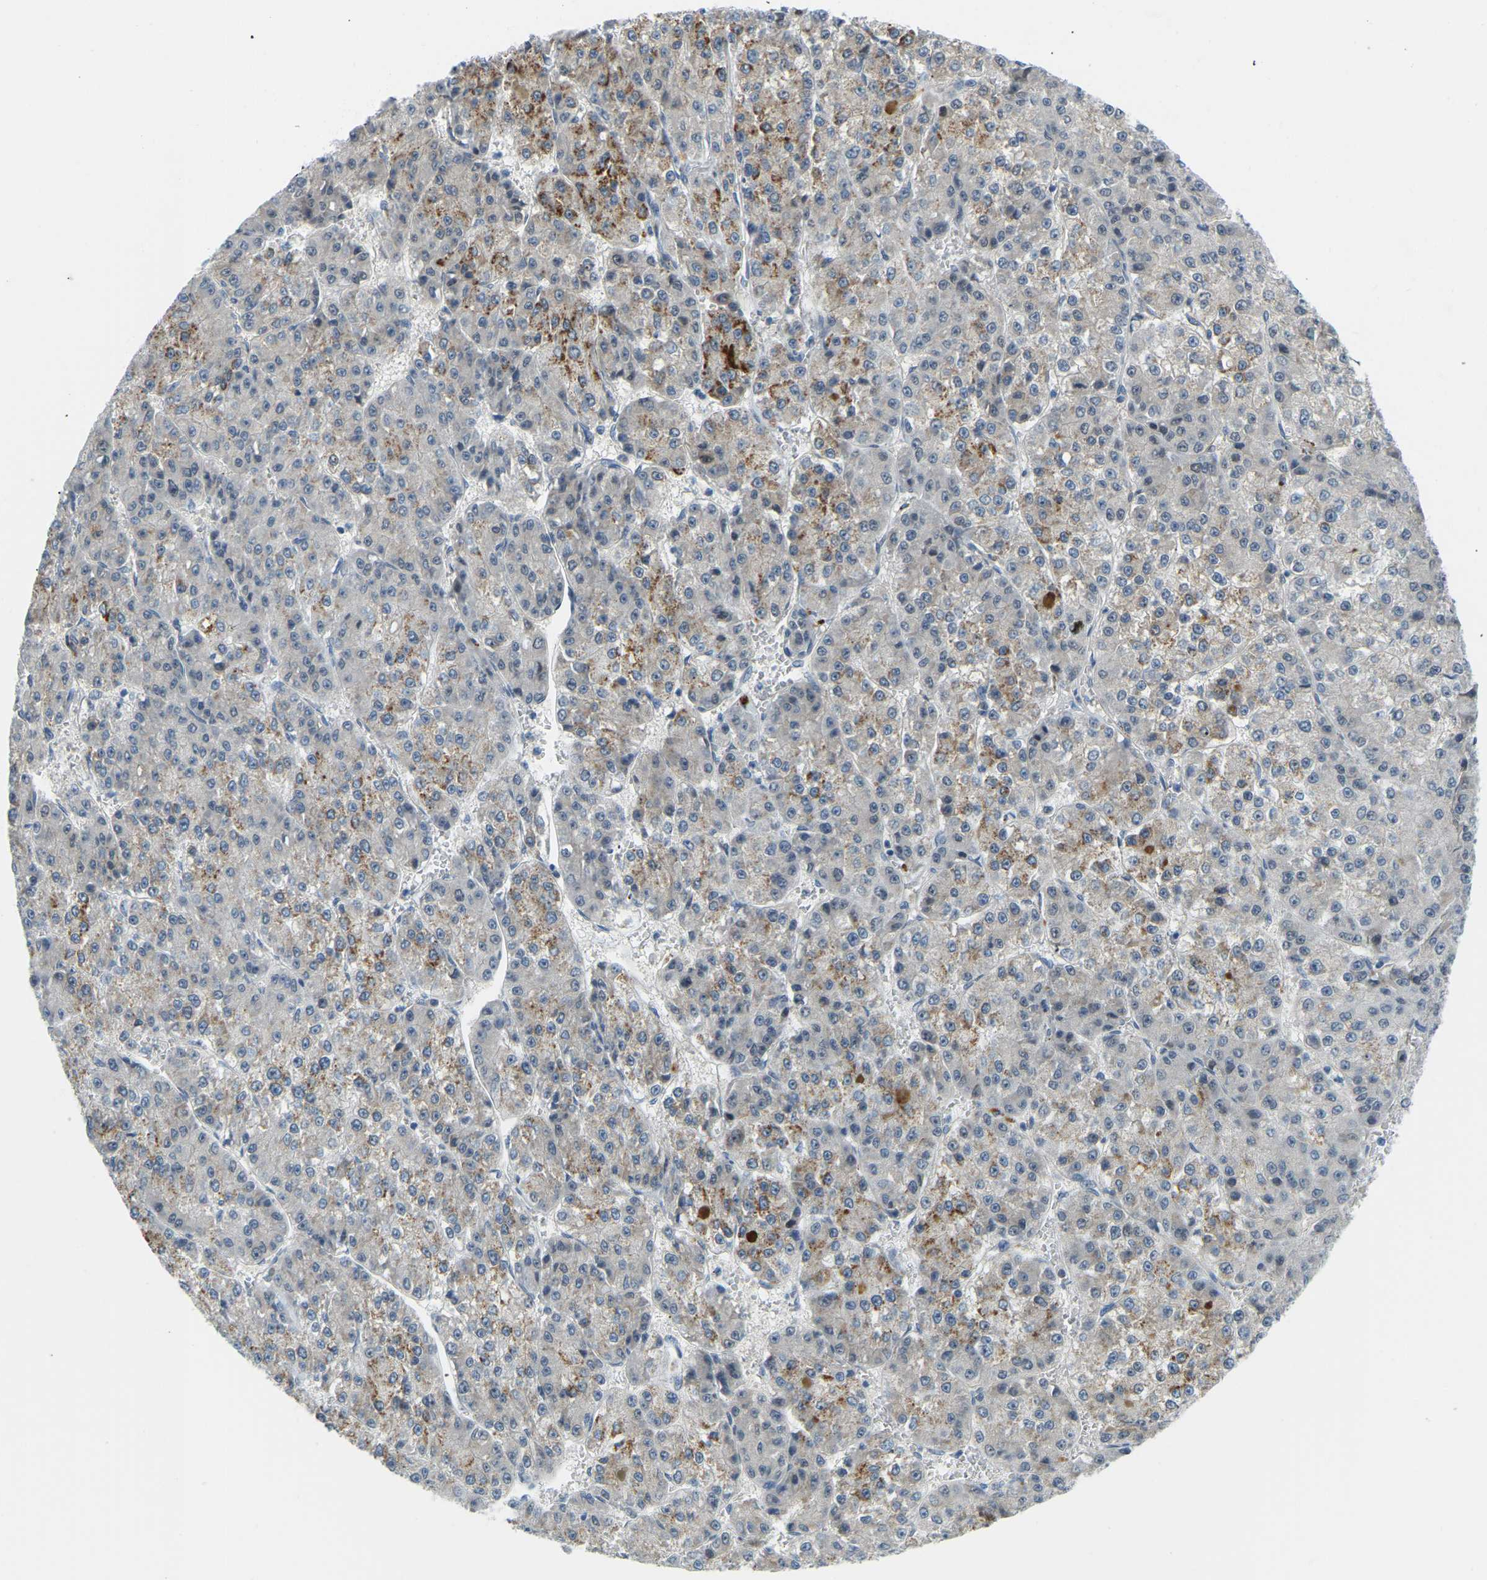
{"staining": {"intensity": "moderate", "quantity": "25%-75%", "location": "cytoplasmic/membranous"}, "tissue": "liver cancer", "cell_type": "Tumor cells", "image_type": "cancer", "snomed": [{"axis": "morphology", "description": "Carcinoma, Hepatocellular, NOS"}, {"axis": "topography", "description": "Liver"}], "caption": "Brown immunohistochemical staining in human liver cancer (hepatocellular carcinoma) displays moderate cytoplasmic/membranous staining in about 25%-75% of tumor cells.", "gene": "NME8", "patient": {"sex": "female", "age": 73}}